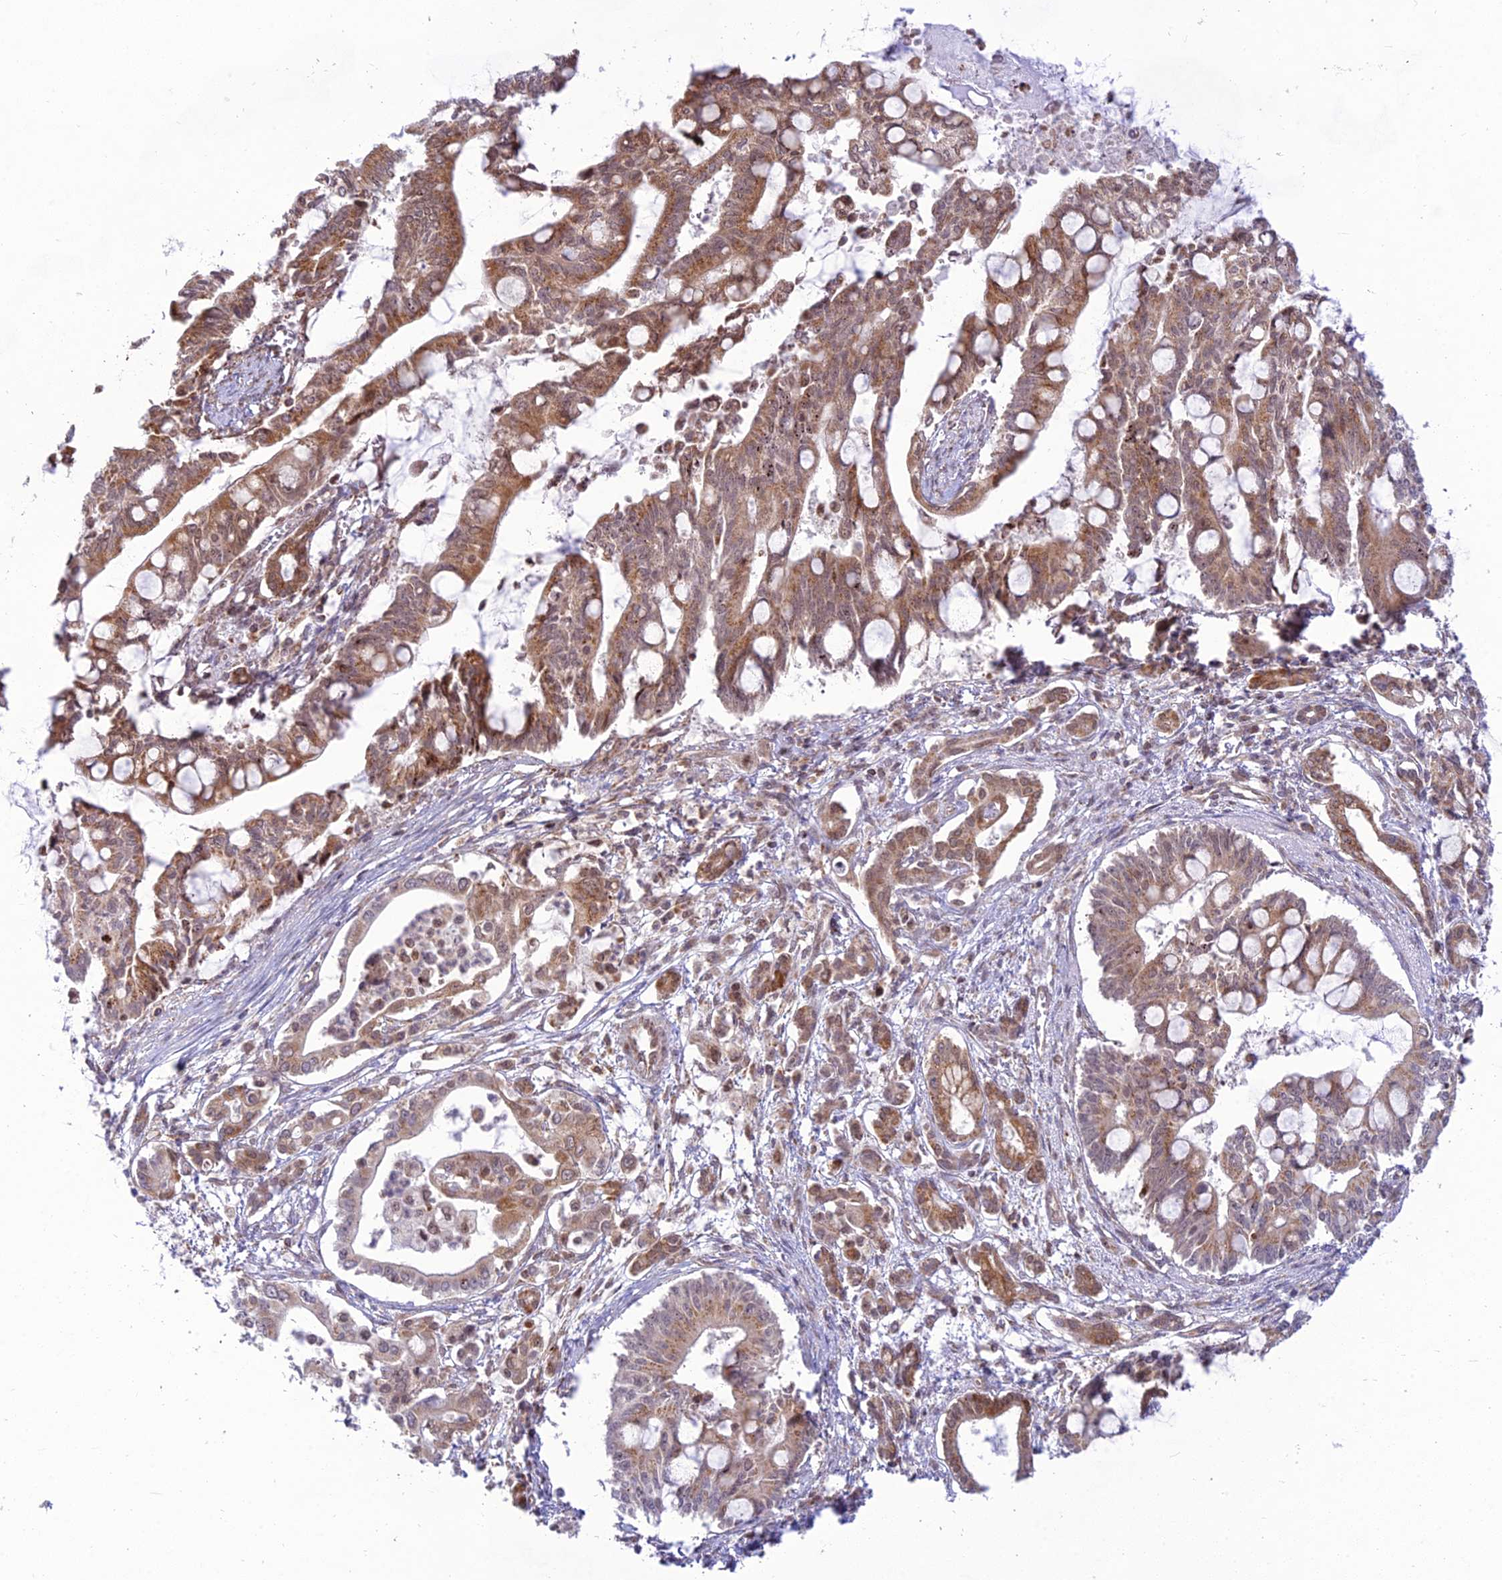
{"staining": {"intensity": "moderate", "quantity": ">75%", "location": "cytoplasmic/membranous"}, "tissue": "pancreatic cancer", "cell_type": "Tumor cells", "image_type": "cancer", "snomed": [{"axis": "morphology", "description": "Adenocarcinoma, NOS"}, {"axis": "topography", "description": "Pancreas"}], "caption": "Pancreatic cancer stained for a protein reveals moderate cytoplasmic/membranous positivity in tumor cells.", "gene": "HOOK2", "patient": {"sex": "male", "age": 68}}